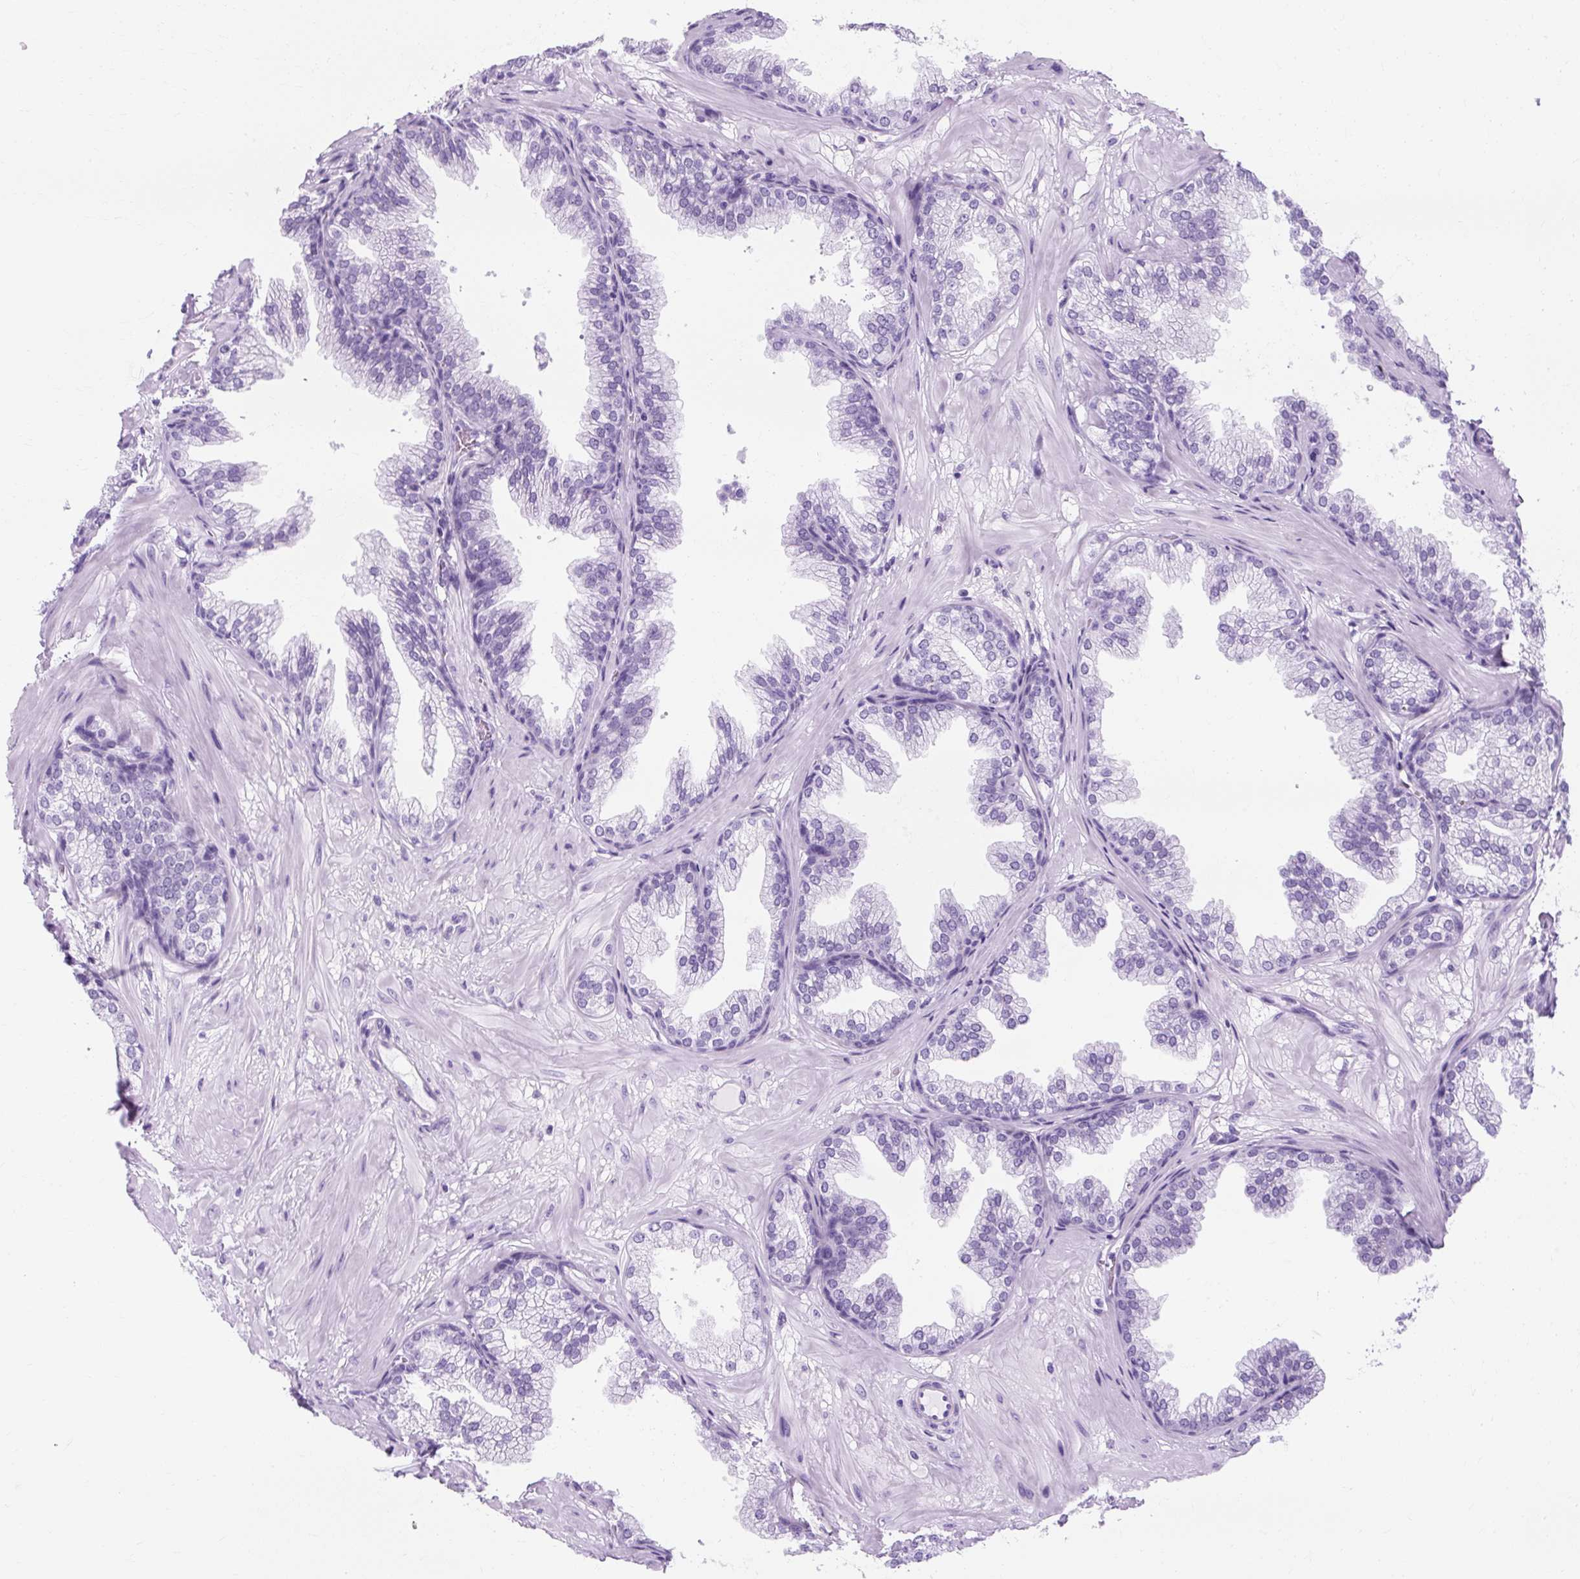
{"staining": {"intensity": "negative", "quantity": "none", "location": "none"}, "tissue": "prostate", "cell_type": "Glandular cells", "image_type": "normal", "snomed": [{"axis": "morphology", "description": "Normal tissue, NOS"}, {"axis": "topography", "description": "Prostate"}], "caption": "An IHC photomicrograph of normal prostate is shown. There is no staining in glandular cells of prostate.", "gene": "TMEM89", "patient": {"sex": "male", "age": 37}}